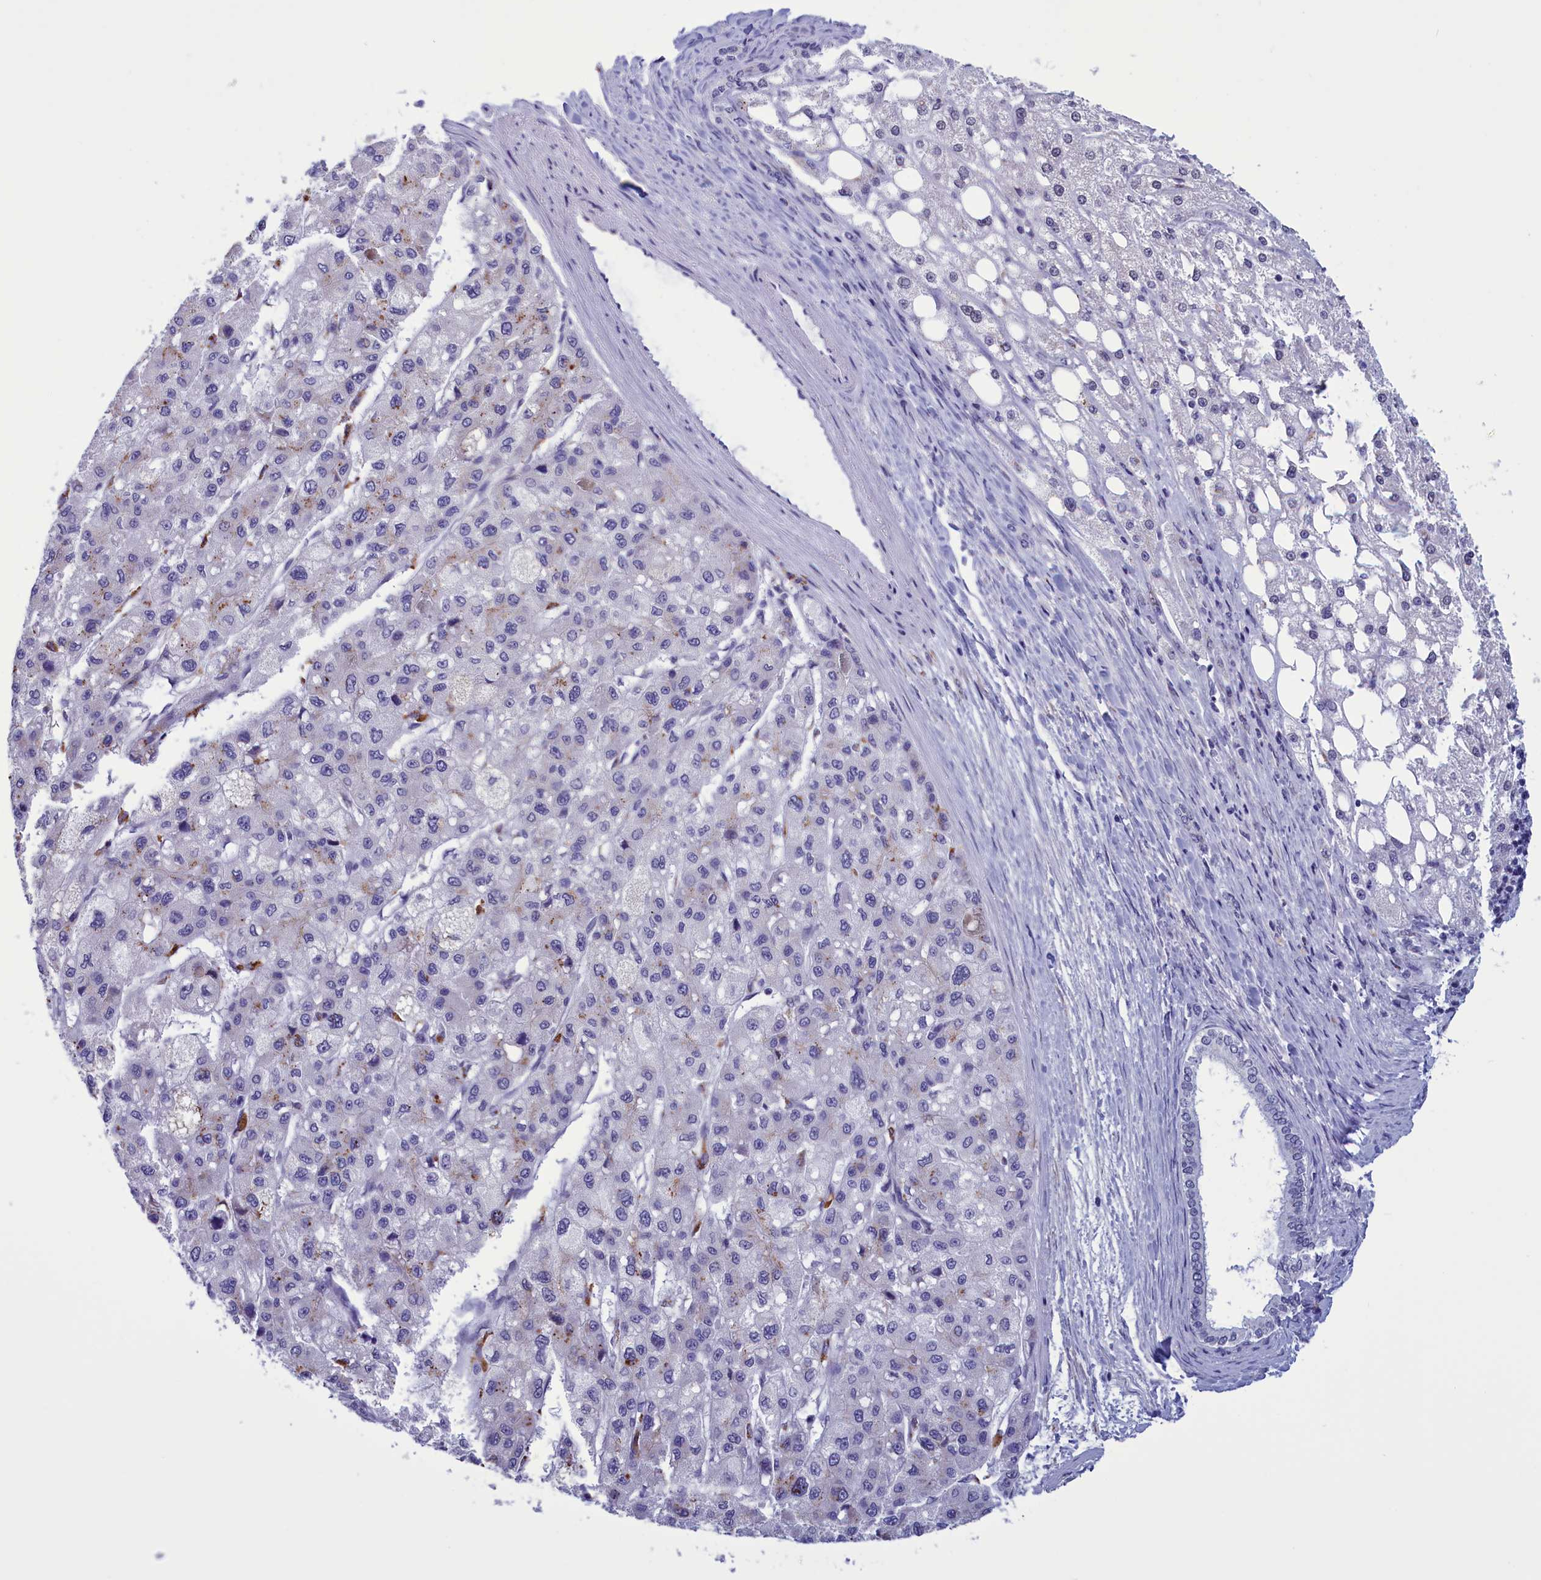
{"staining": {"intensity": "weak", "quantity": "<25%", "location": "cytoplasmic/membranous"}, "tissue": "liver cancer", "cell_type": "Tumor cells", "image_type": "cancer", "snomed": [{"axis": "morphology", "description": "Carcinoma, Hepatocellular, NOS"}, {"axis": "topography", "description": "Liver"}], "caption": "Tumor cells are negative for protein expression in human liver cancer (hepatocellular carcinoma).", "gene": "PARS2", "patient": {"sex": "male", "age": 80}}